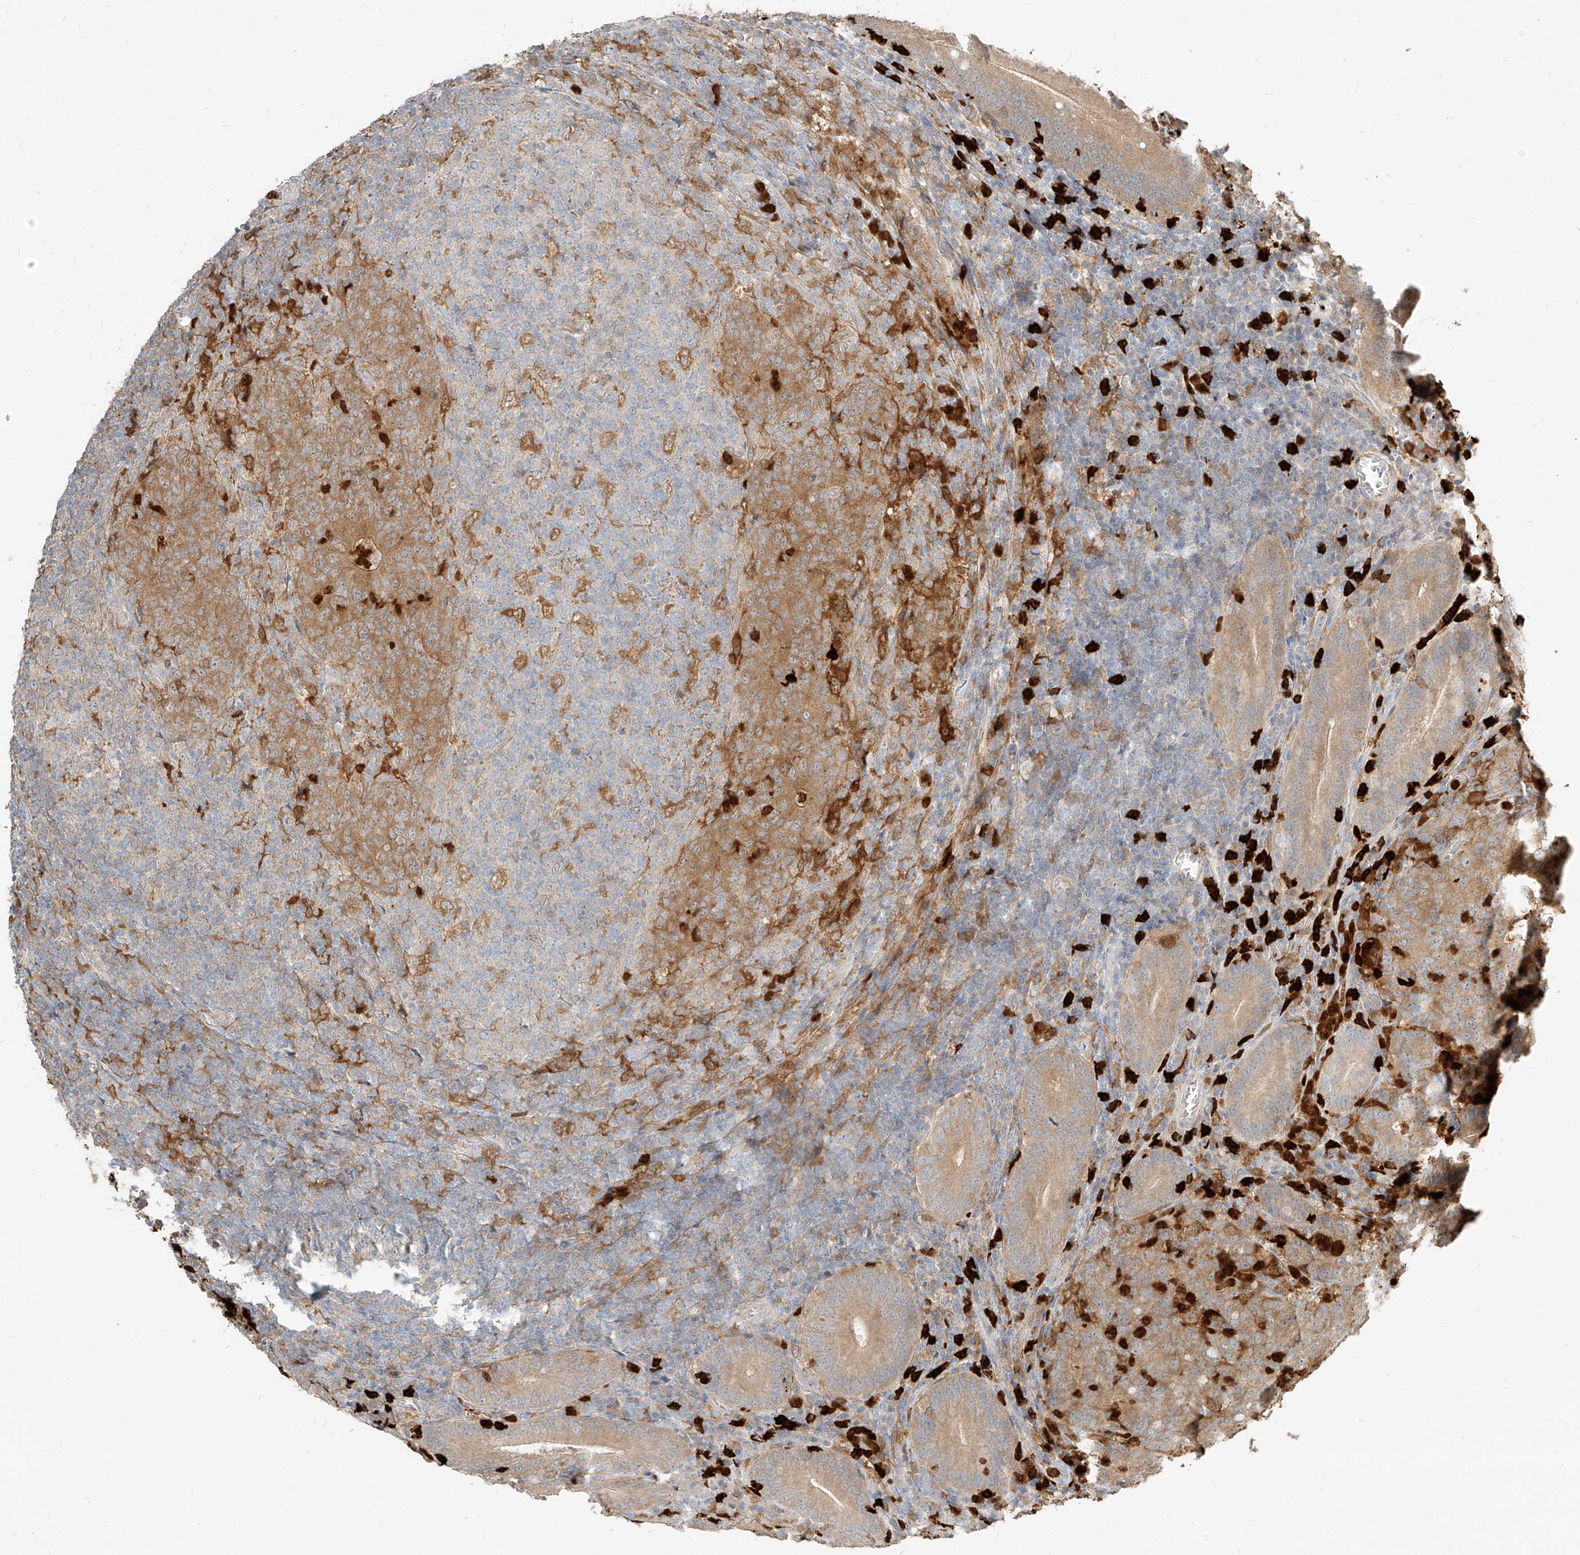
{"staining": {"intensity": "weak", "quantity": "25%-75%", "location": "cytoplasmic/membranous"}, "tissue": "colorectal cancer", "cell_type": "Tumor cells", "image_type": "cancer", "snomed": [{"axis": "morphology", "description": "Normal tissue, NOS"}, {"axis": "morphology", "description": "Adenocarcinoma, NOS"}, {"axis": "topography", "description": "Colon"}], "caption": "Human adenocarcinoma (colorectal) stained with a protein marker demonstrates weak staining in tumor cells.", "gene": "PGD", "patient": {"sex": "female", "age": 75}}